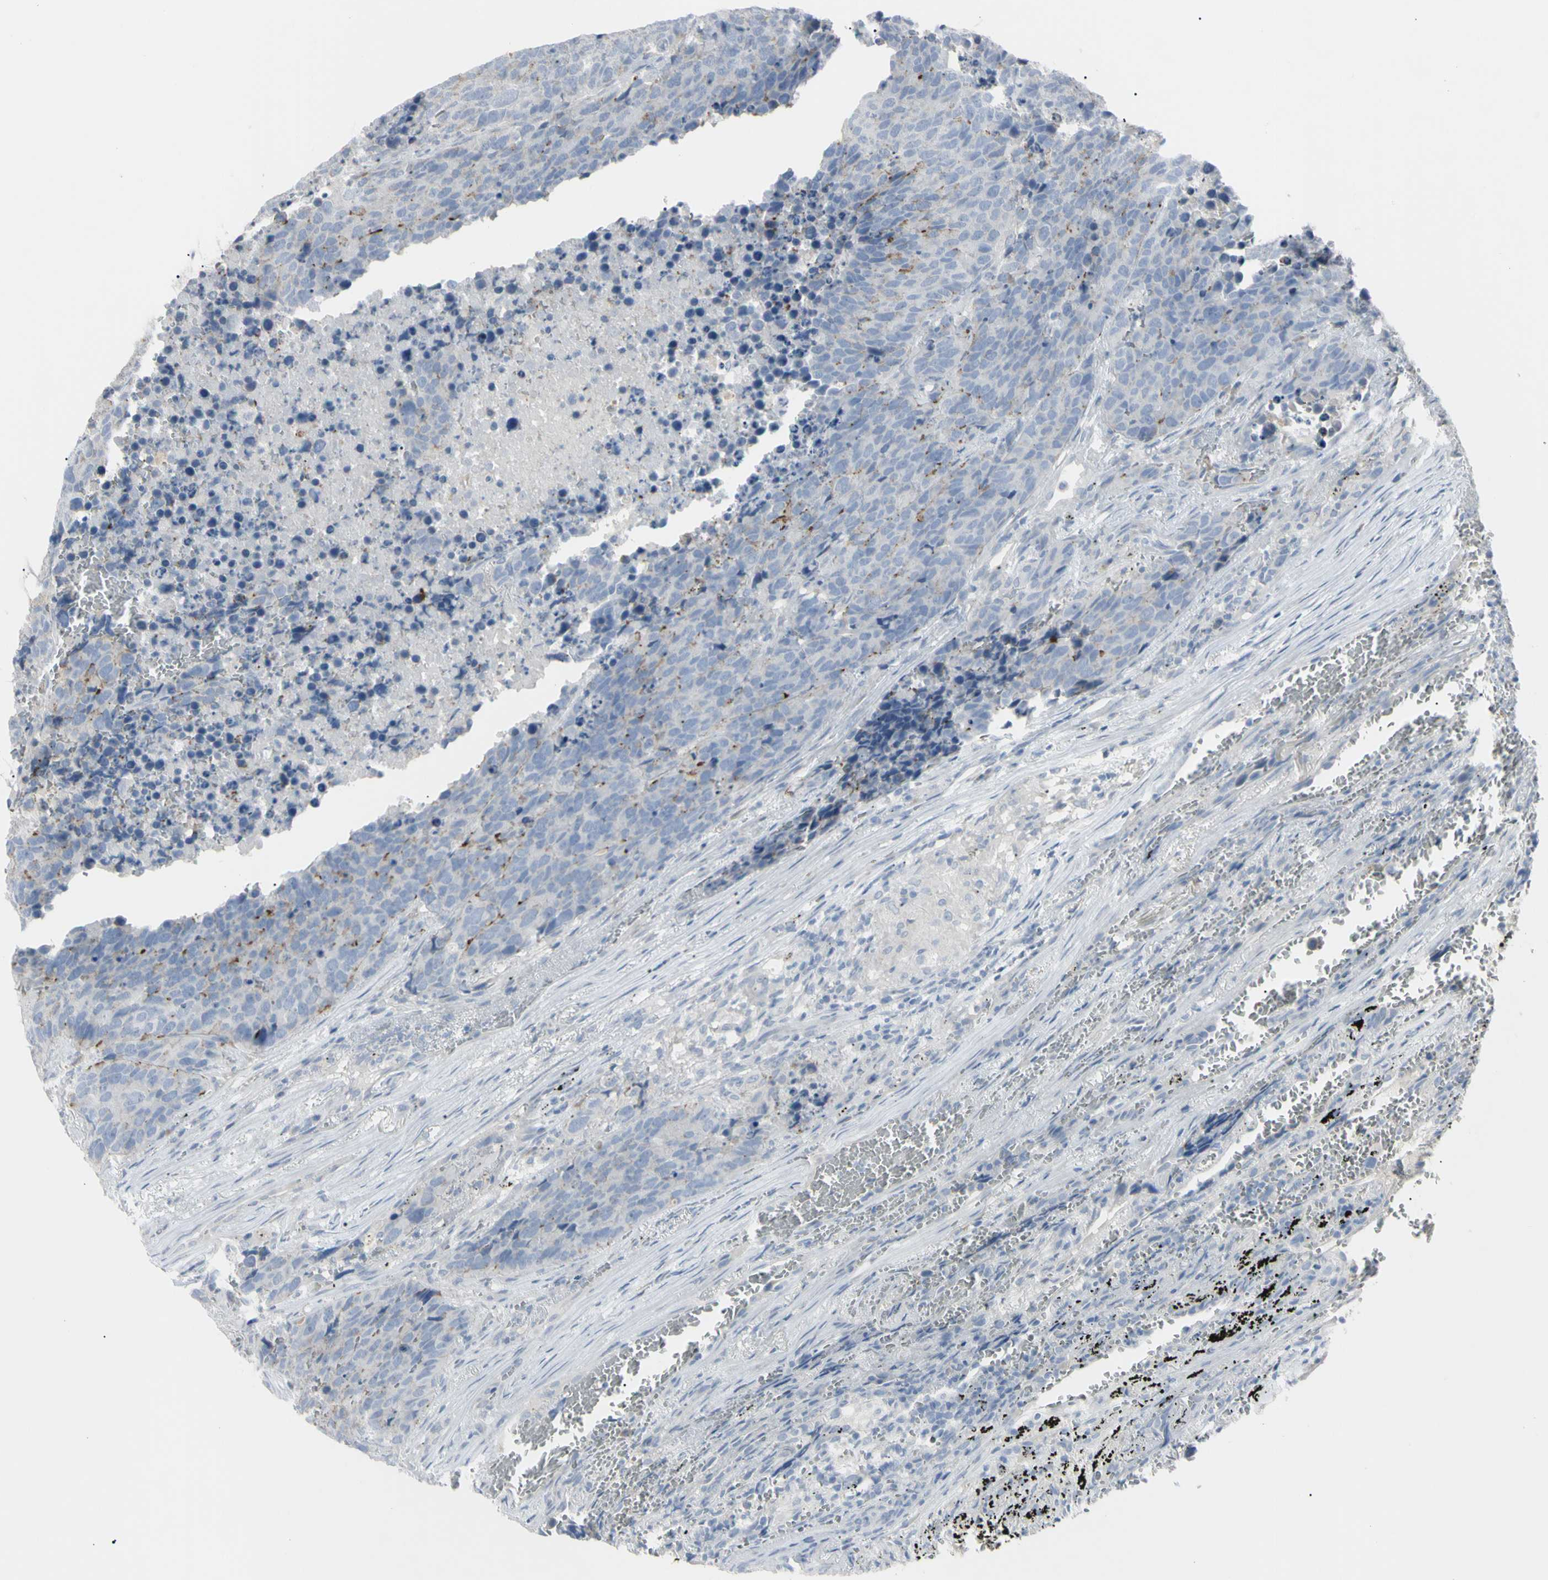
{"staining": {"intensity": "negative", "quantity": "none", "location": "none"}, "tissue": "carcinoid", "cell_type": "Tumor cells", "image_type": "cancer", "snomed": [{"axis": "morphology", "description": "Carcinoid, malignant, NOS"}, {"axis": "topography", "description": "Lung"}], "caption": "DAB immunohistochemical staining of malignant carcinoid shows no significant positivity in tumor cells.", "gene": "PIP", "patient": {"sex": "male", "age": 60}}